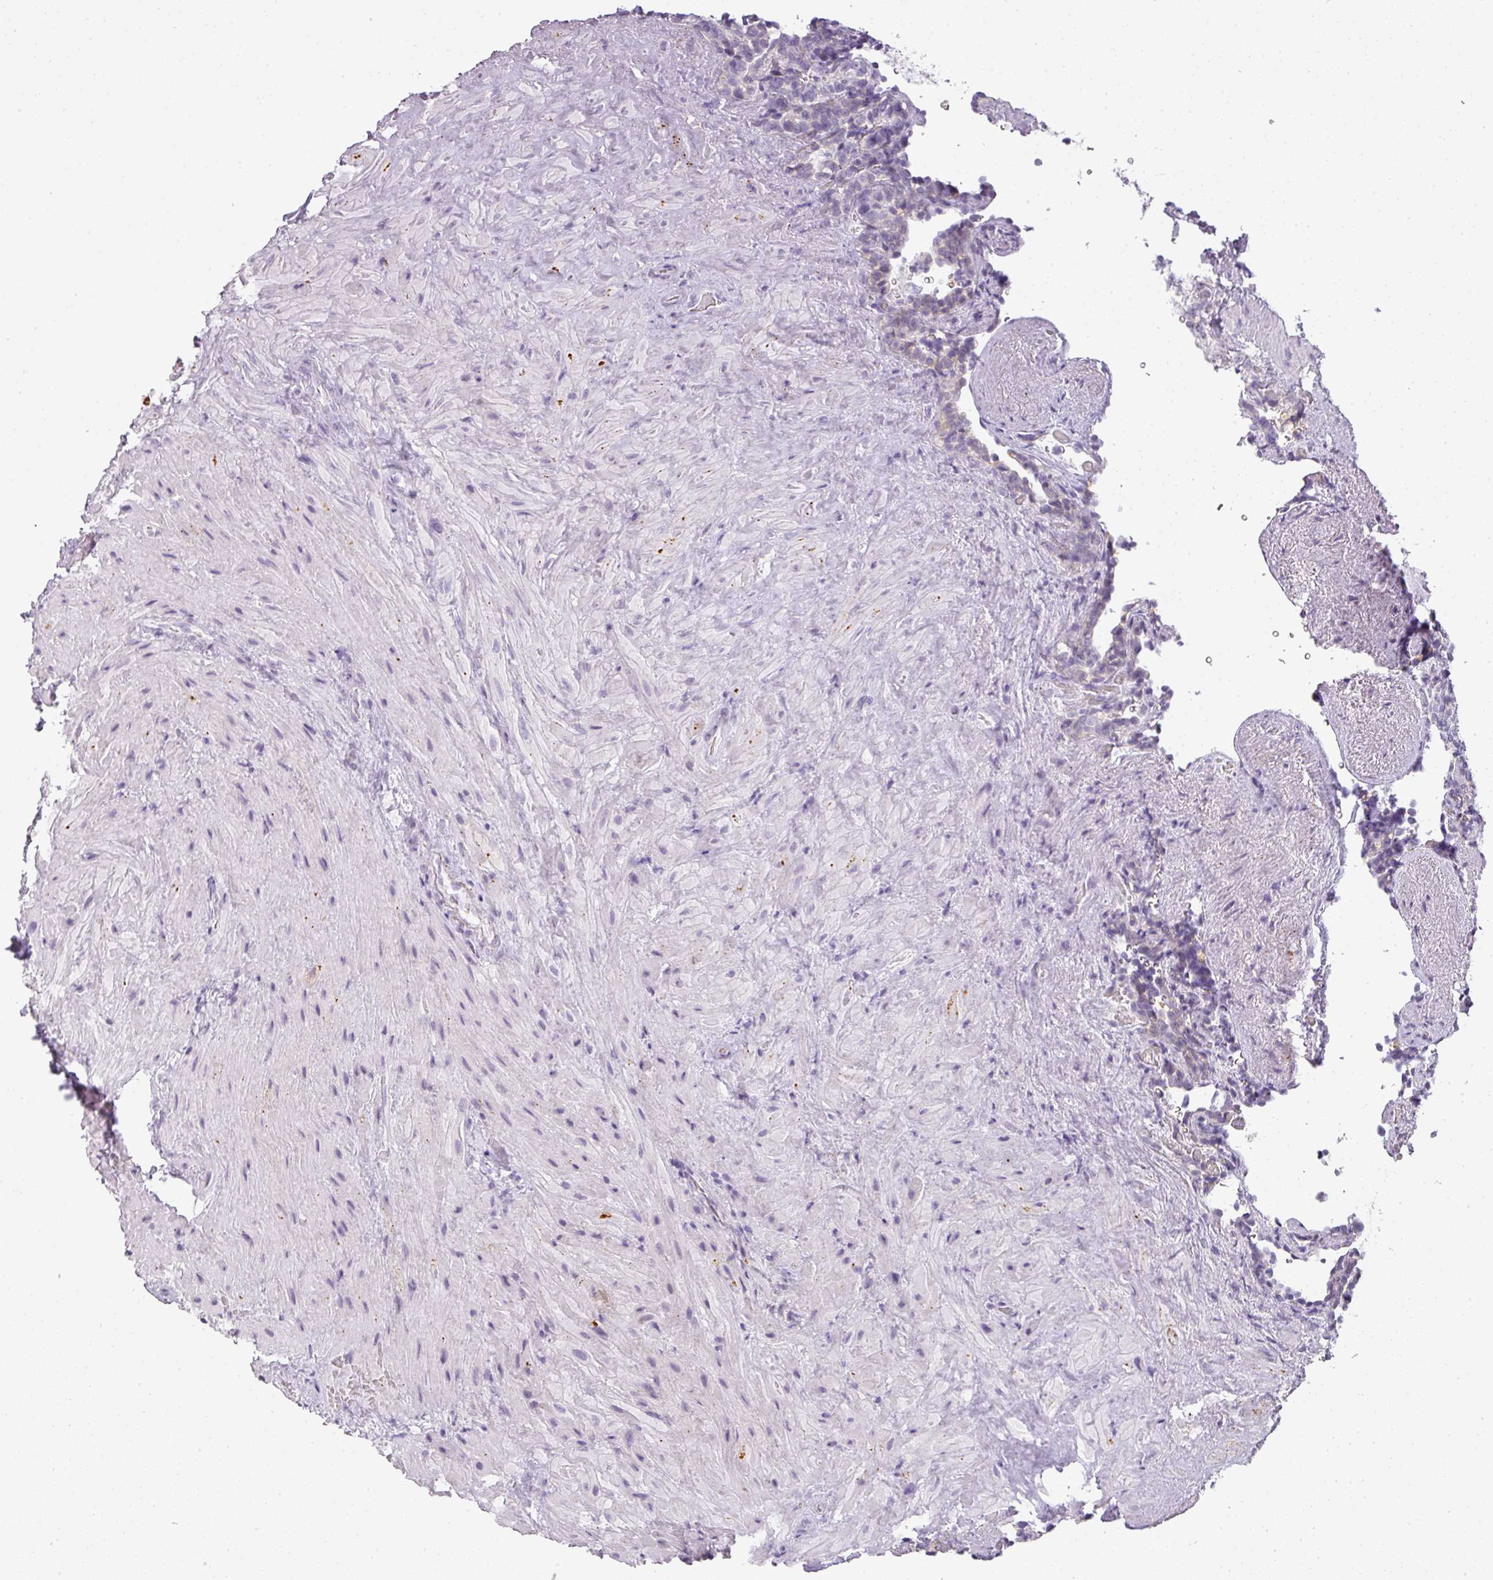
{"staining": {"intensity": "negative", "quantity": "none", "location": "none"}, "tissue": "seminal vesicle", "cell_type": "Glandular cells", "image_type": "normal", "snomed": [{"axis": "morphology", "description": "Normal tissue, NOS"}, {"axis": "topography", "description": "Seminal veicle"}], "caption": "Glandular cells show no significant protein positivity in normal seminal vesicle.", "gene": "RBMY1A1", "patient": {"sex": "male", "age": 62}}